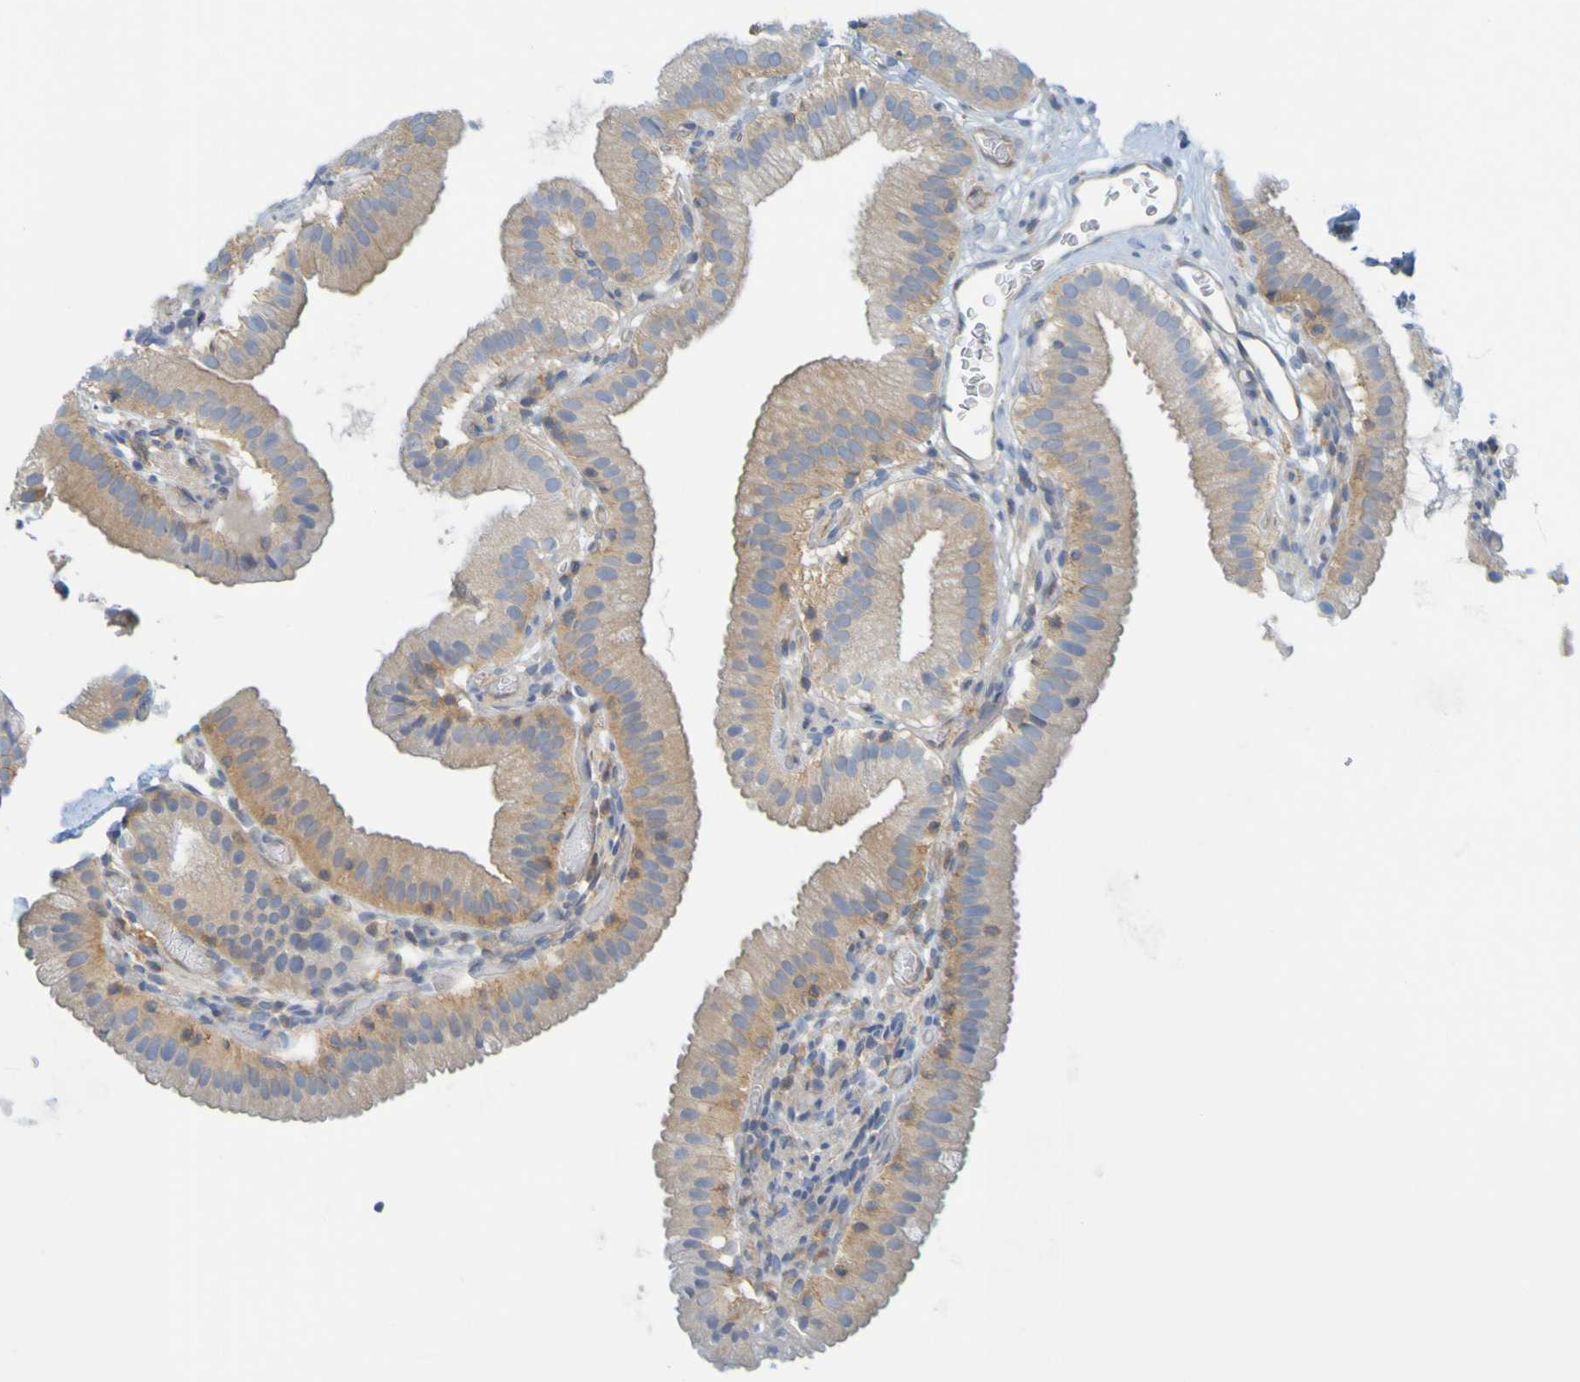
{"staining": {"intensity": "moderate", "quantity": ">75%", "location": "cytoplasmic/membranous"}, "tissue": "gallbladder", "cell_type": "Glandular cells", "image_type": "normal", "snomed": [{"axis": "morphology", "description": "Normal tissue, NOS"}, {"axis": "topography", "description": "Gallbladder"}], "caption": "Moderate cytoplasmic/membranous protein expression is seen in approximately >75% of glandular cells in gallbladder. (Stains: DAB in brown, nuclei in blue, Microscopy: brightfield microscopy at high magnification).", "gene": "APPL1", "patient": {"sex": "male", "age": 54}}